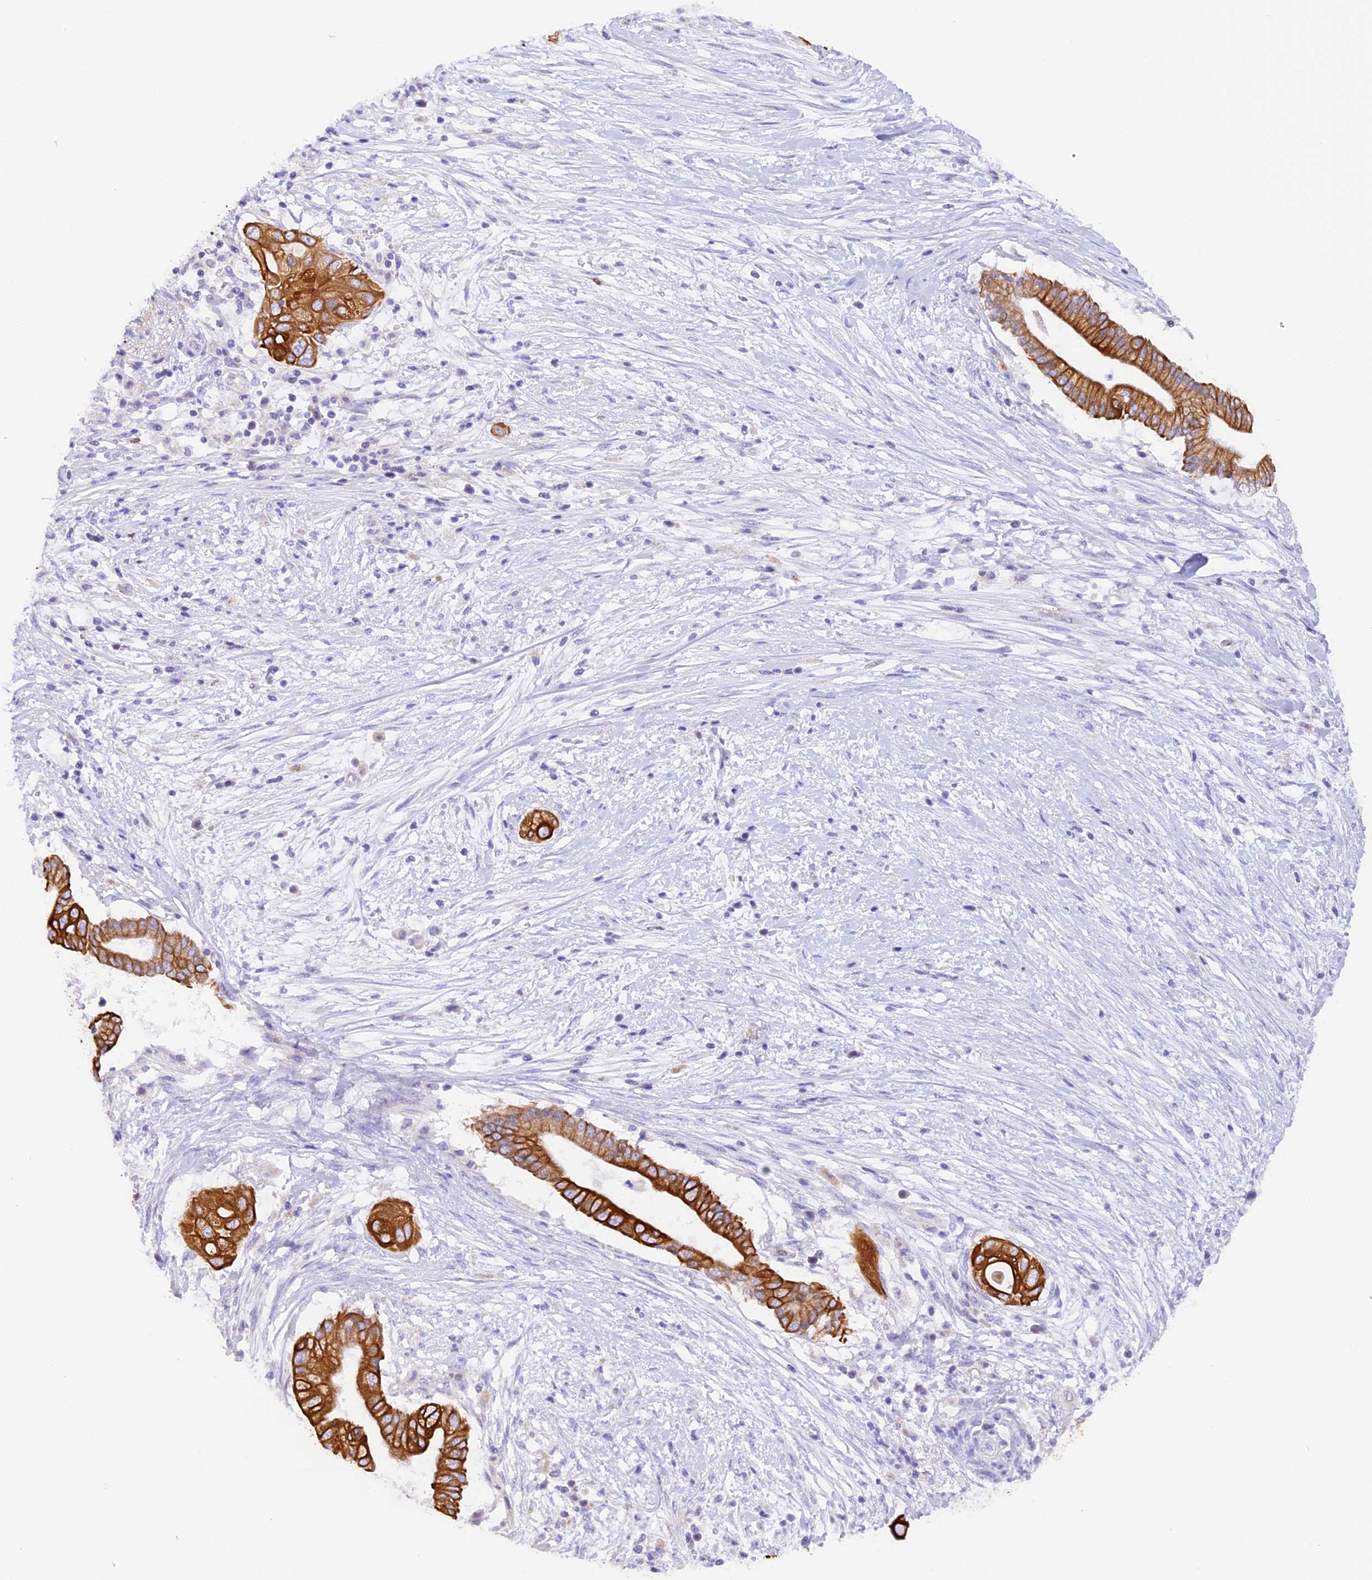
{"staining": {"intensity": "strong", "quantity": ">75%", "location": "cytoplasmic/membranous"}, "tissue": "pancreatic cancer", "cell_type": "Tumor cells", "image_type": "cancer", "snomed": [{"axis": "morphology", "description": "Adenocarcinoma, NOS"}, {"axis": "topography", "description": "Pancreas"}], "caption": "Tumor cells demonstrate high levels of strong cytoplasmic/membranous expression in approximately >75% of cells in human pancreatic cancer (adenocarcinoma).", "gene": "PKIA", "patient": {"sex": "male", "age": 68}}